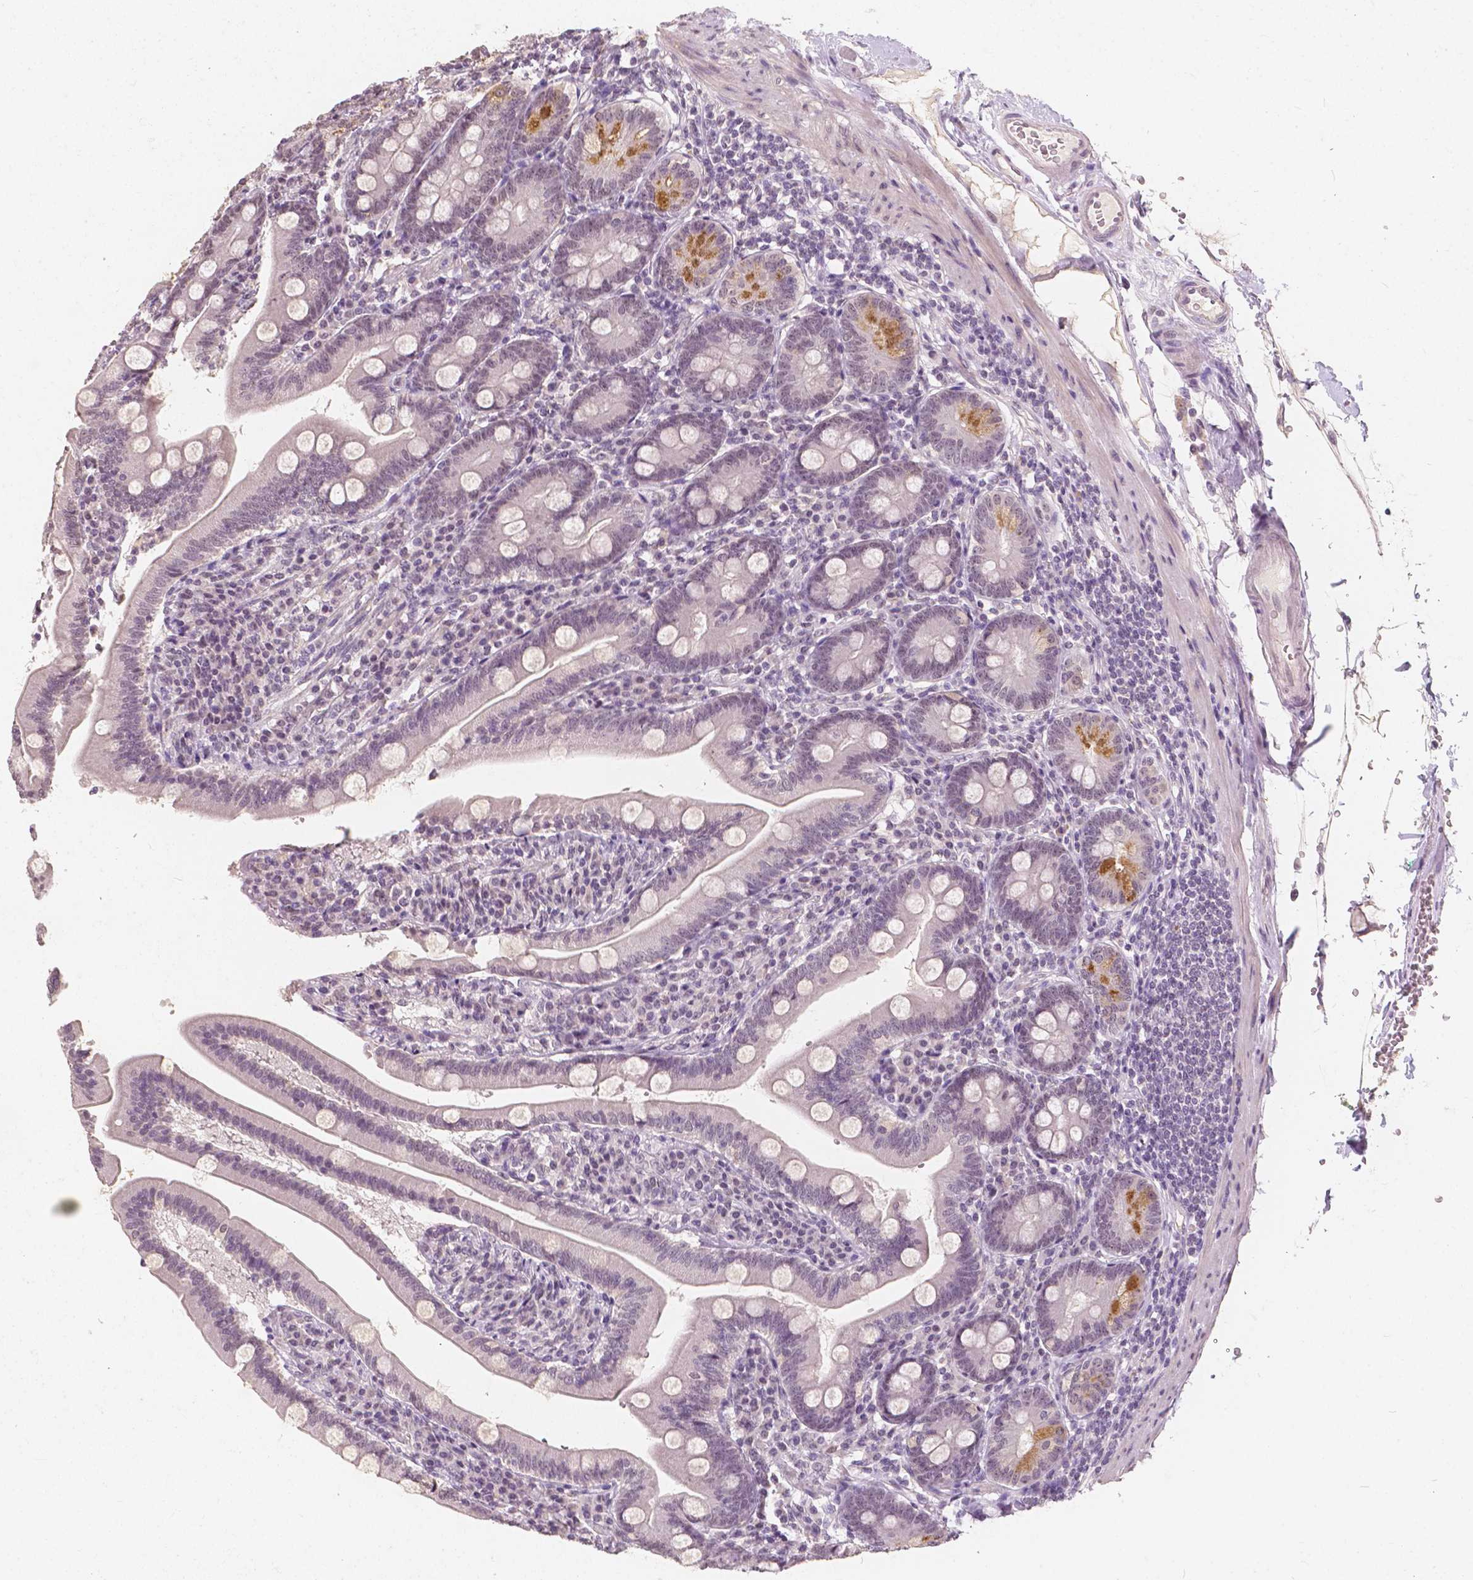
{"staining": {"intensity": "moderate", "quantity": "<25%", "location": "cytoplasmic/membranous"}, "tissue": "duodenum", "cell_type": "Glandular cells", "image_type": "normal", "snomed": [{"axis": "morphology", "description": "Normal tissue, NOS"}, {"axis": "topography", "description": "Duodenum"}], "caption": "IHC of normal duodenum demonstrates low levels of moderate cytoplasmic/membranous staining in approximately <25% of glandular cells.", "gene": "NOLC1", "patient": {"sex": "female", "age": 67}}